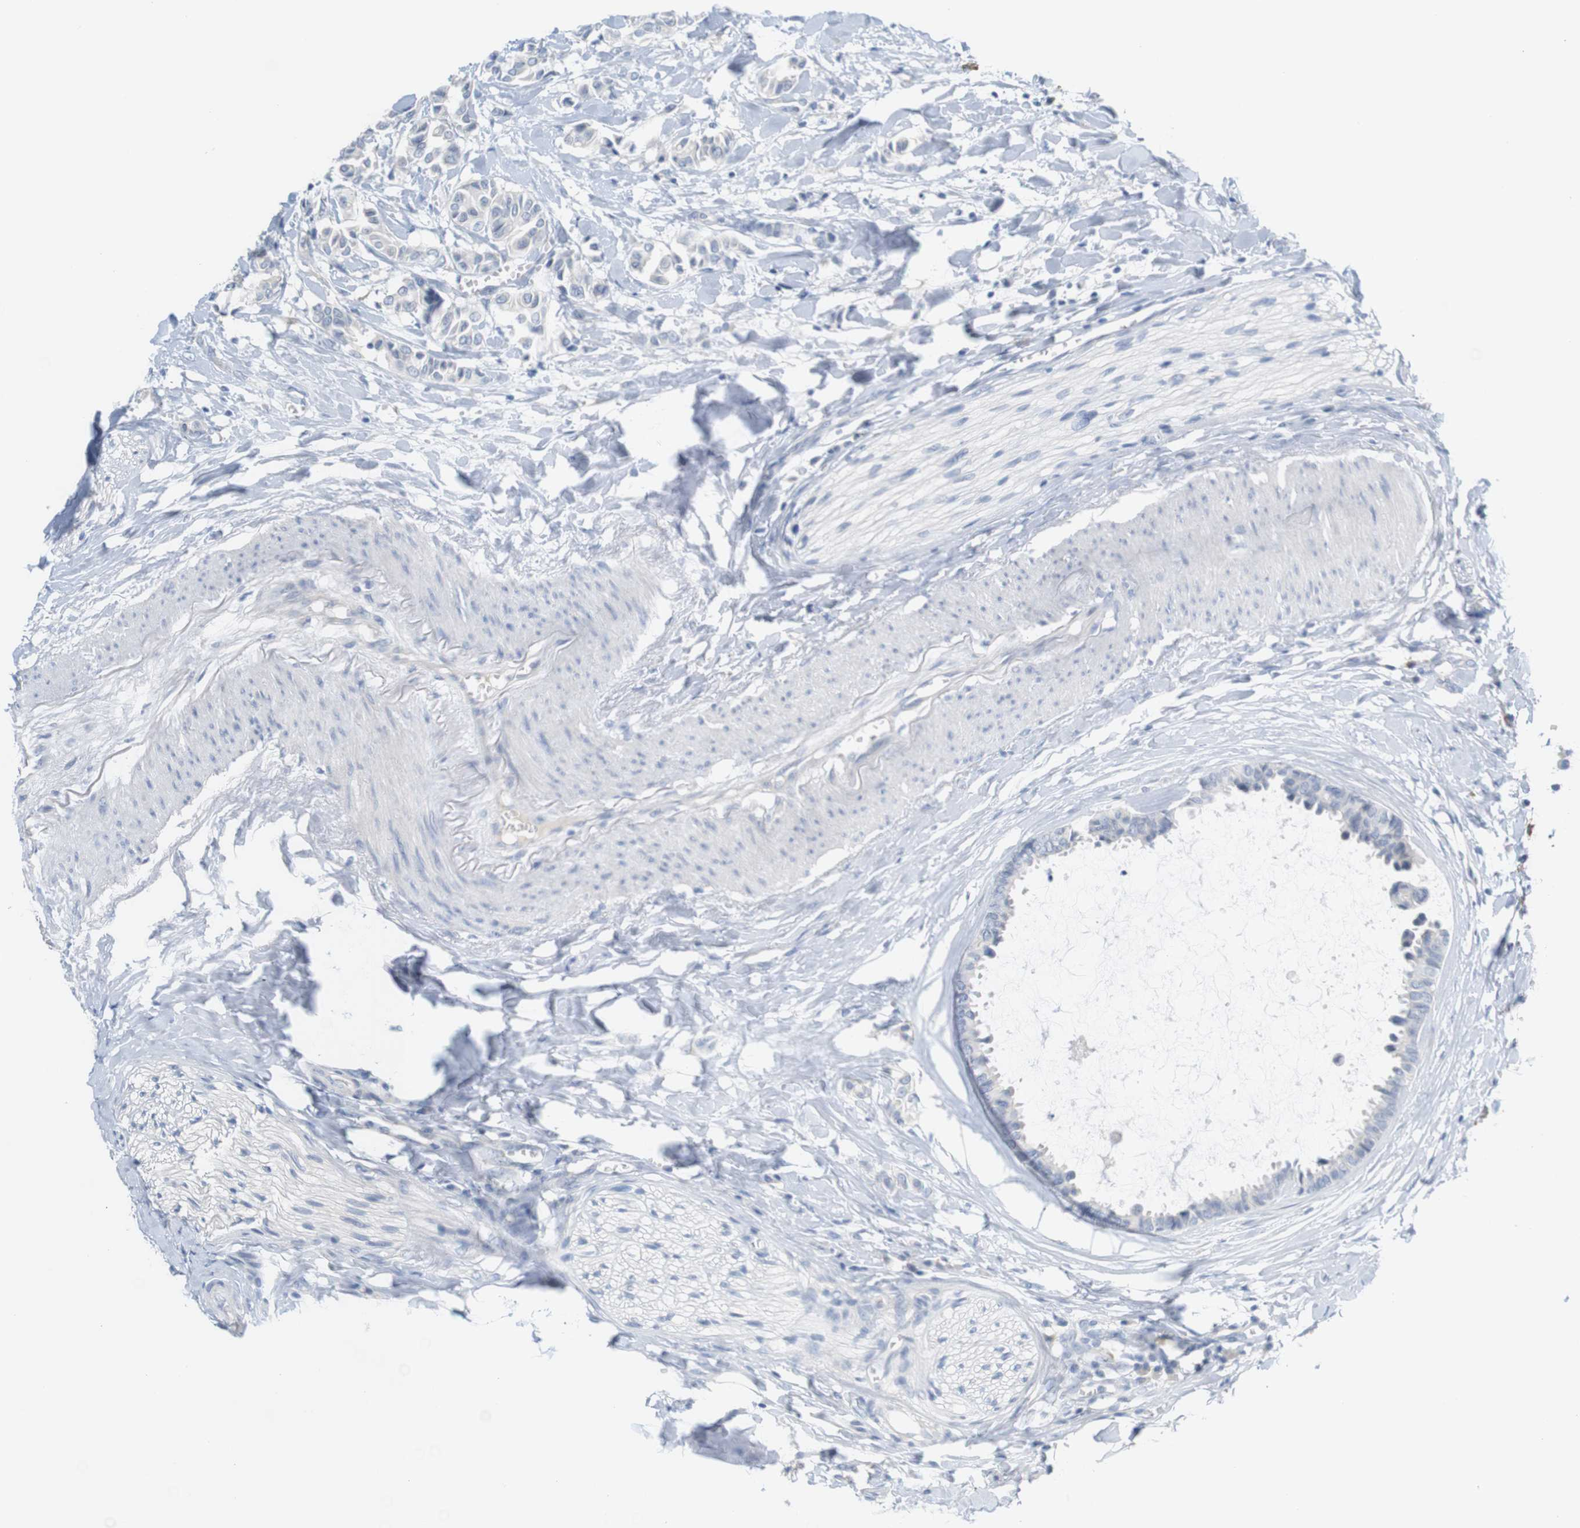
{"staining": {"intensity": "negative", "quantity": "none", "location": "none"}, "tissue": "head and neck cancer", "cell_type": "Tumor cells", "image_type": "cancer", "snomed": [{"axis": "morphology", "description": "Adenocarcinoma, NOS"}, {"axis": "topography", "description": "Salivary gland"}, {"axis": "topography", "description": "Head-Neck"}], "caption": "Protein analysis of head and neck cancer (adenocarcinoma) demonstrates no significant staining in tumor cells.", "gene": "RGS9", "patient": {"sex": "female", "age": 59}}